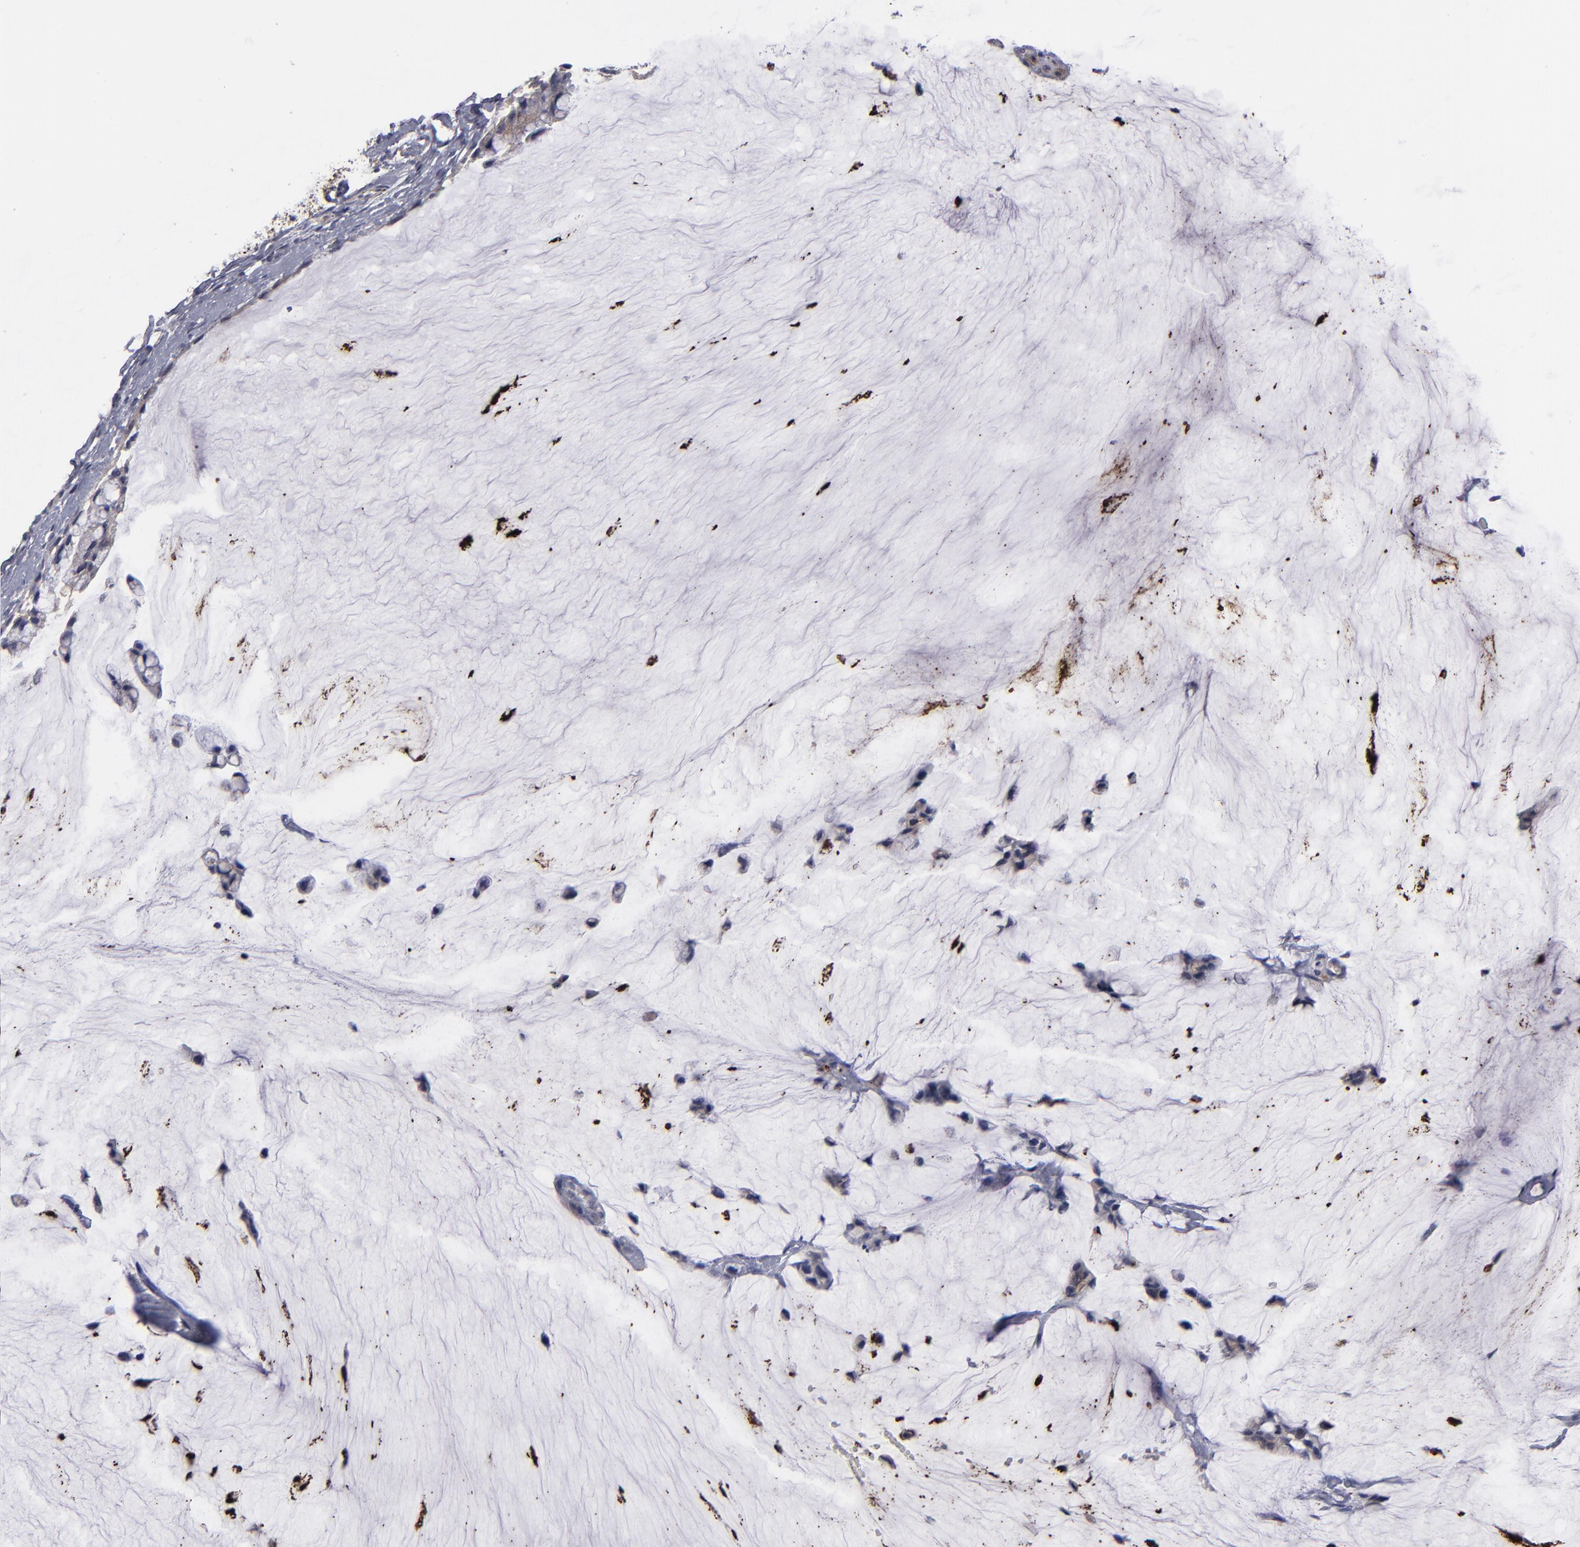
{"staining": {"intensity": "weak", "quantity": "<25%", "location": "cytoplasmic/membranous"}, "tissue": "ovarian cancer", "cell_type": "Tumor cells", "image_type": "cancer", "snomed": [{"axis": "morphology", "description": "Cystadenocarcinoma, mucinous, NOS"}, {"axis": "topography", "description": "Ovary"}], "caption": "Human ovarian mucinous cystadenocarcinoma stained for a protein using IHC shows no staining in tumor cells.", "gene": "GPM6B", "patient": {"sex": "female", "age": 39}}